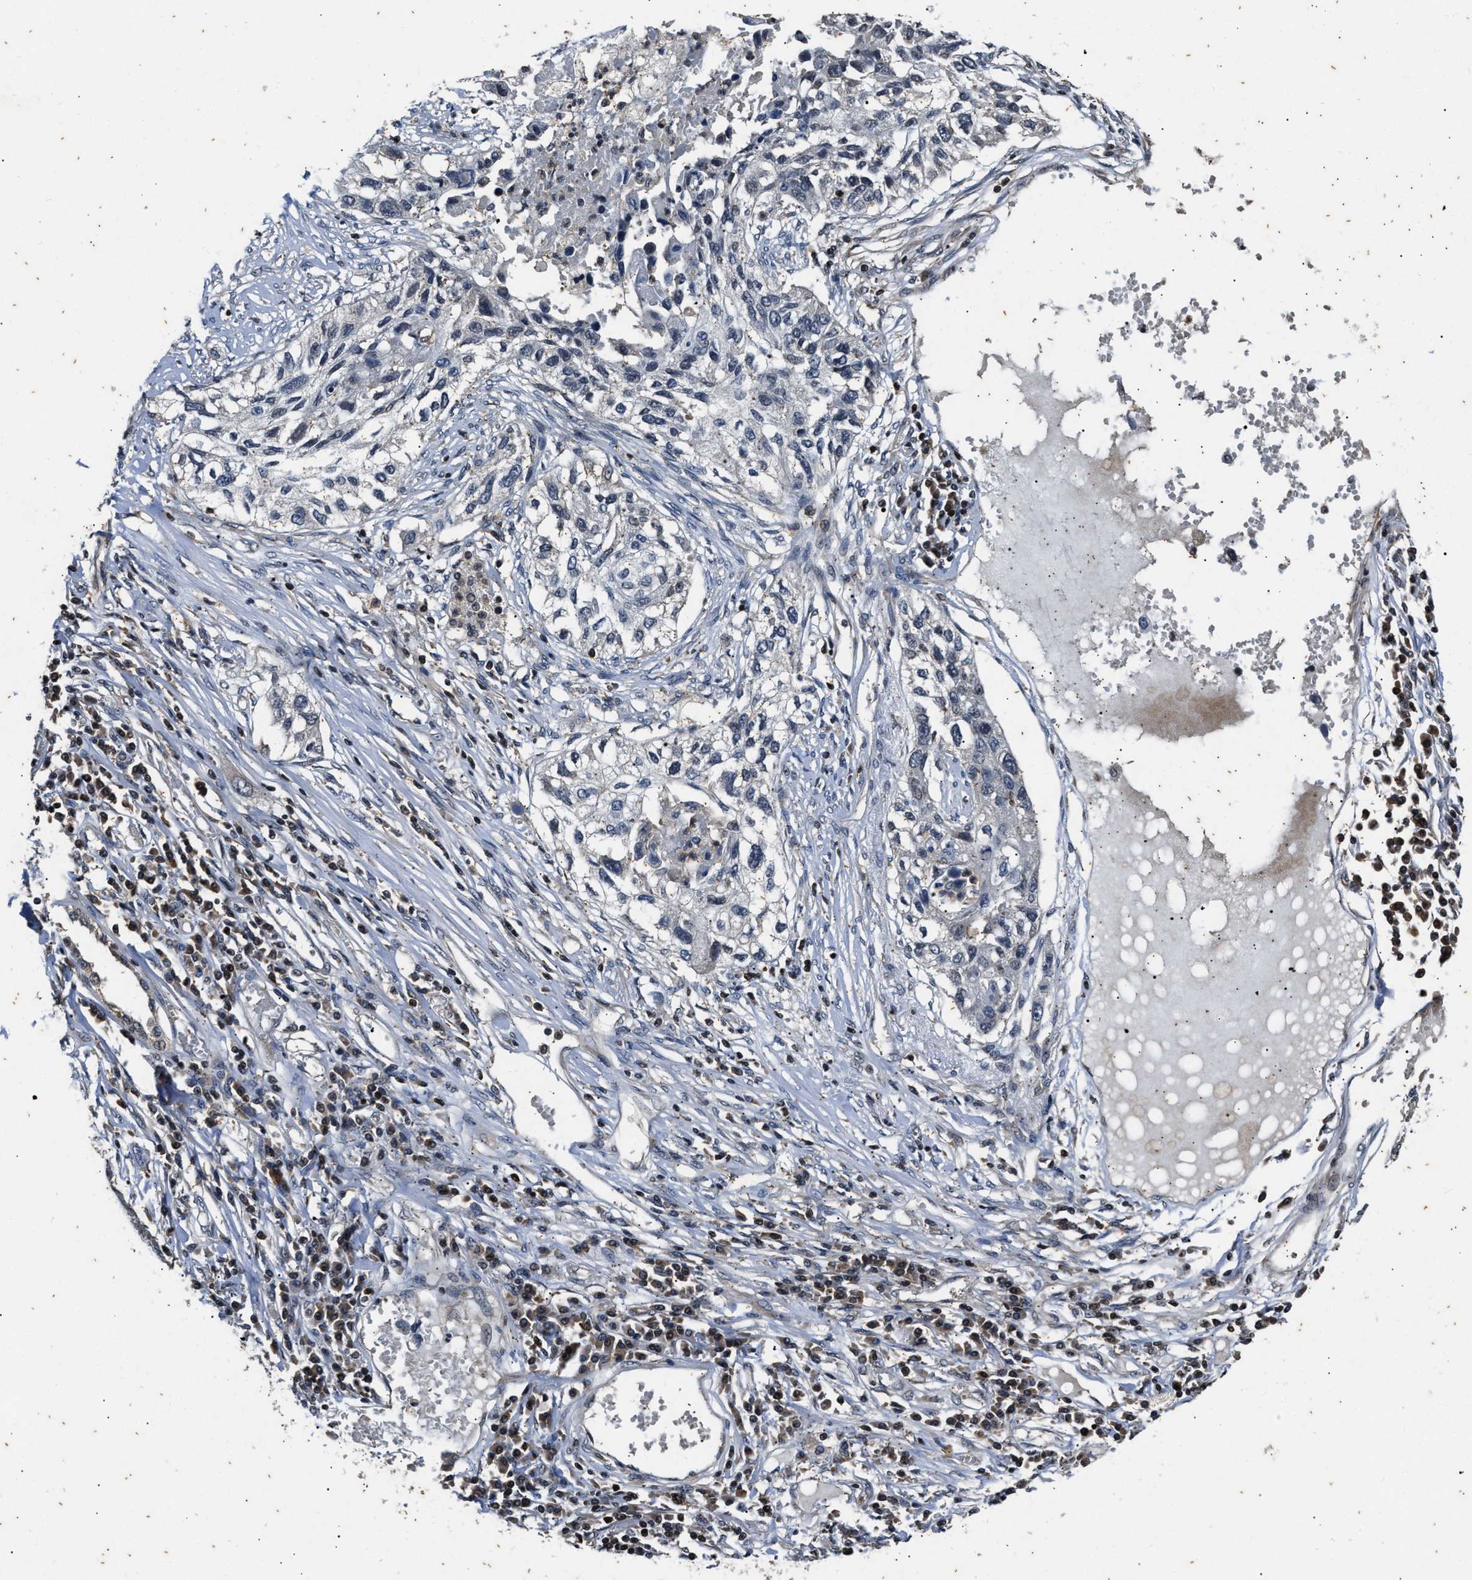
{"staining": {"intensity": "negative", "quantity": "none", "location": "none"}, "tissue": "lung cancer", "cell_type": "Tumor cells", "image_type": "cancer", "snomed": [{"axis": "morphology", "description": "Squamous cell carcinoma, NOS"}, {"axis": "topography", "description": "Lung"}], "caption": "Image shows no significant protein expression in tumor cells of lung squamous cell carcinoma.", "gene": "PTPN7", "patient": {"sex": "male", "age": 71}}